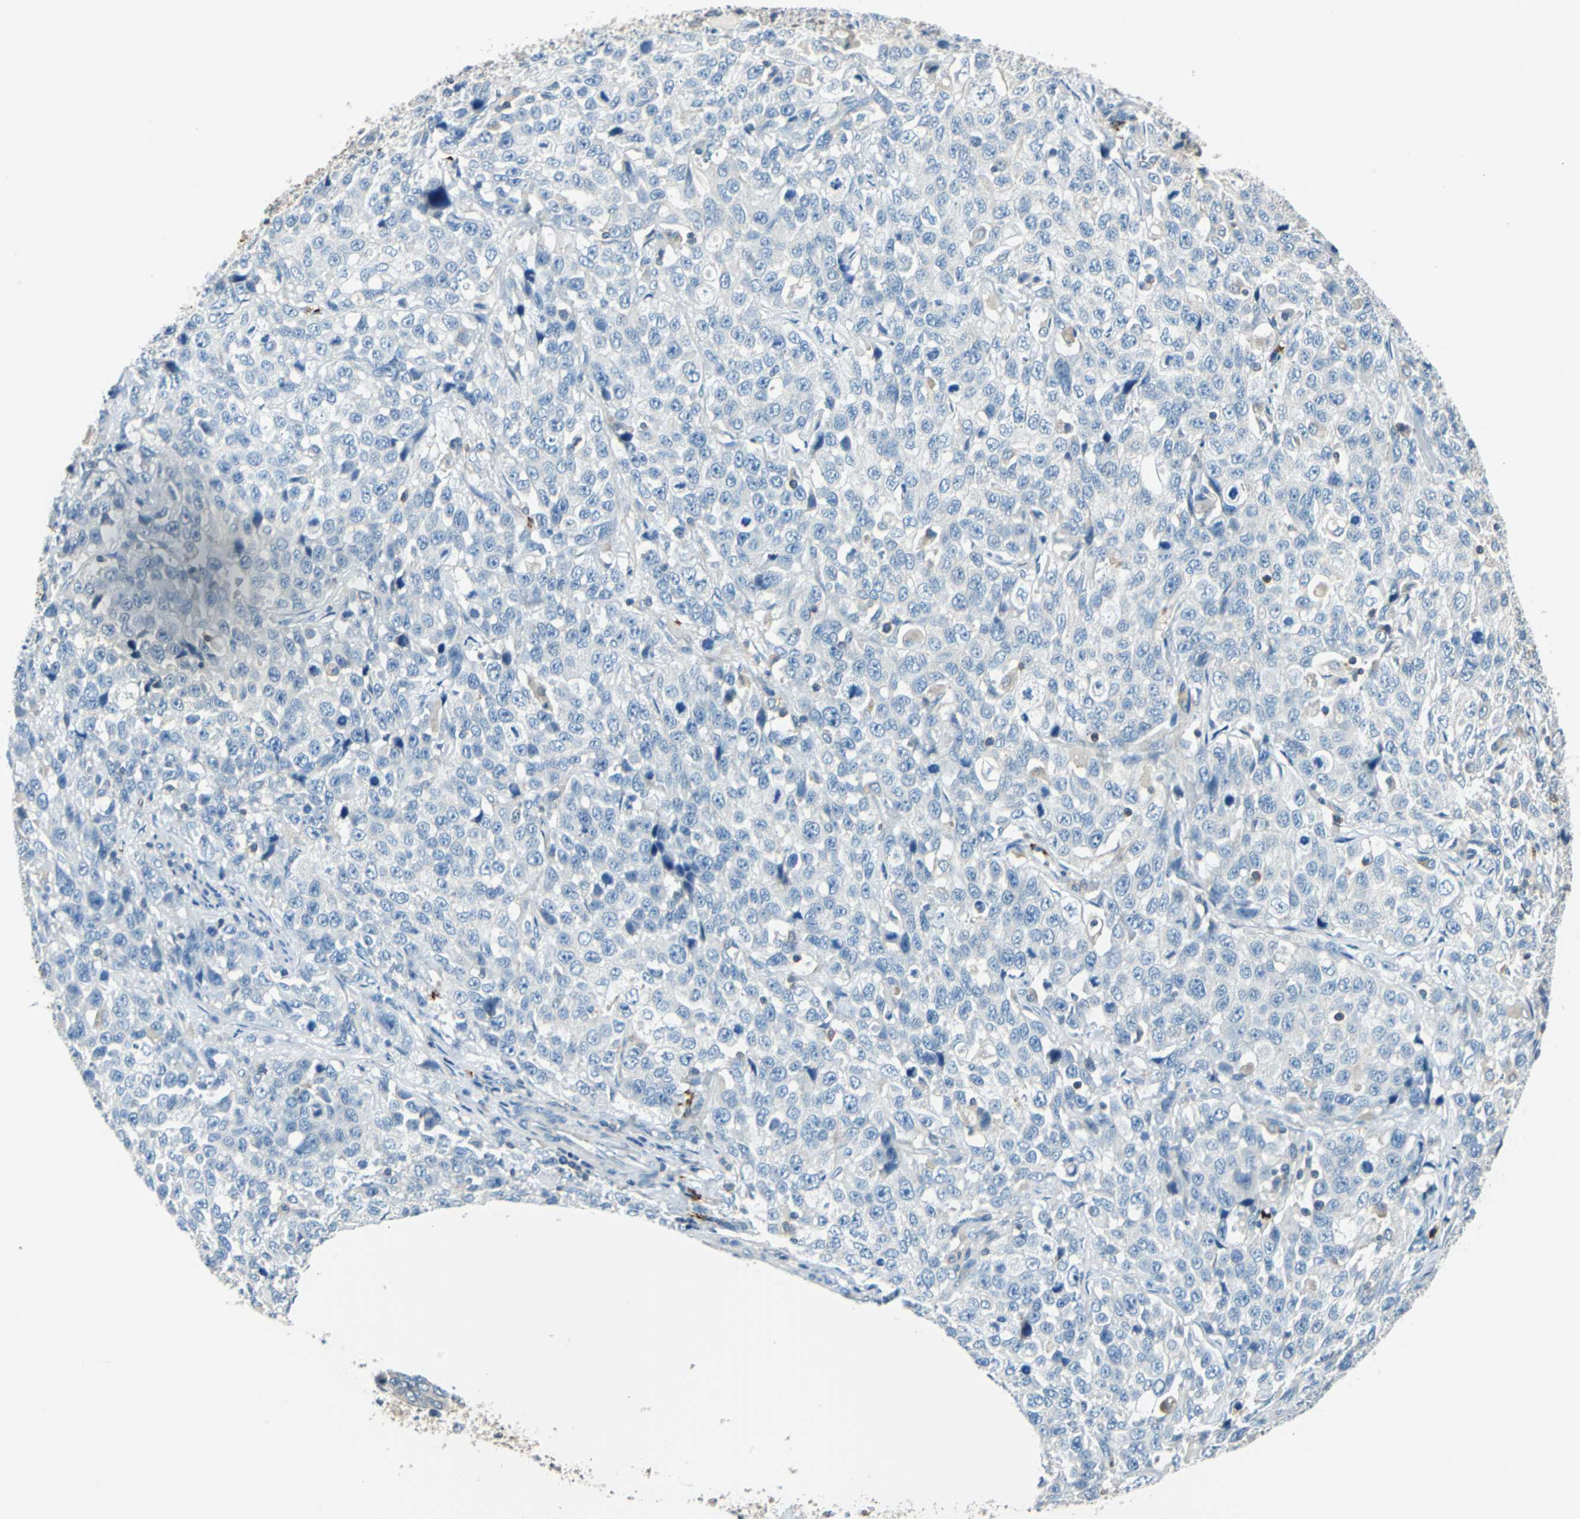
{"staining": {"intensity": "negative", "quantity": "none", "location": "none"}, "tissue": "stomach cancer", "cell_type": "Tumor cells", "image_type": "cancer", "snomed": [{"axis": "morphology", "description": "Normal tissue, NOS"}, {"axis": "morphology", "description": "Adenocarcinoma, NOS"}, {"axis": "topography", "description": "Stomach"}], "caption": "The micrograph reveals no staining of tumor cells in stomach cancer. The staining is performed using DAB brown chromogen with nuclei counter-stained in using hematoxylin.", "gene": "CPA3", "patient": {"sex": "male", "age": 48}}